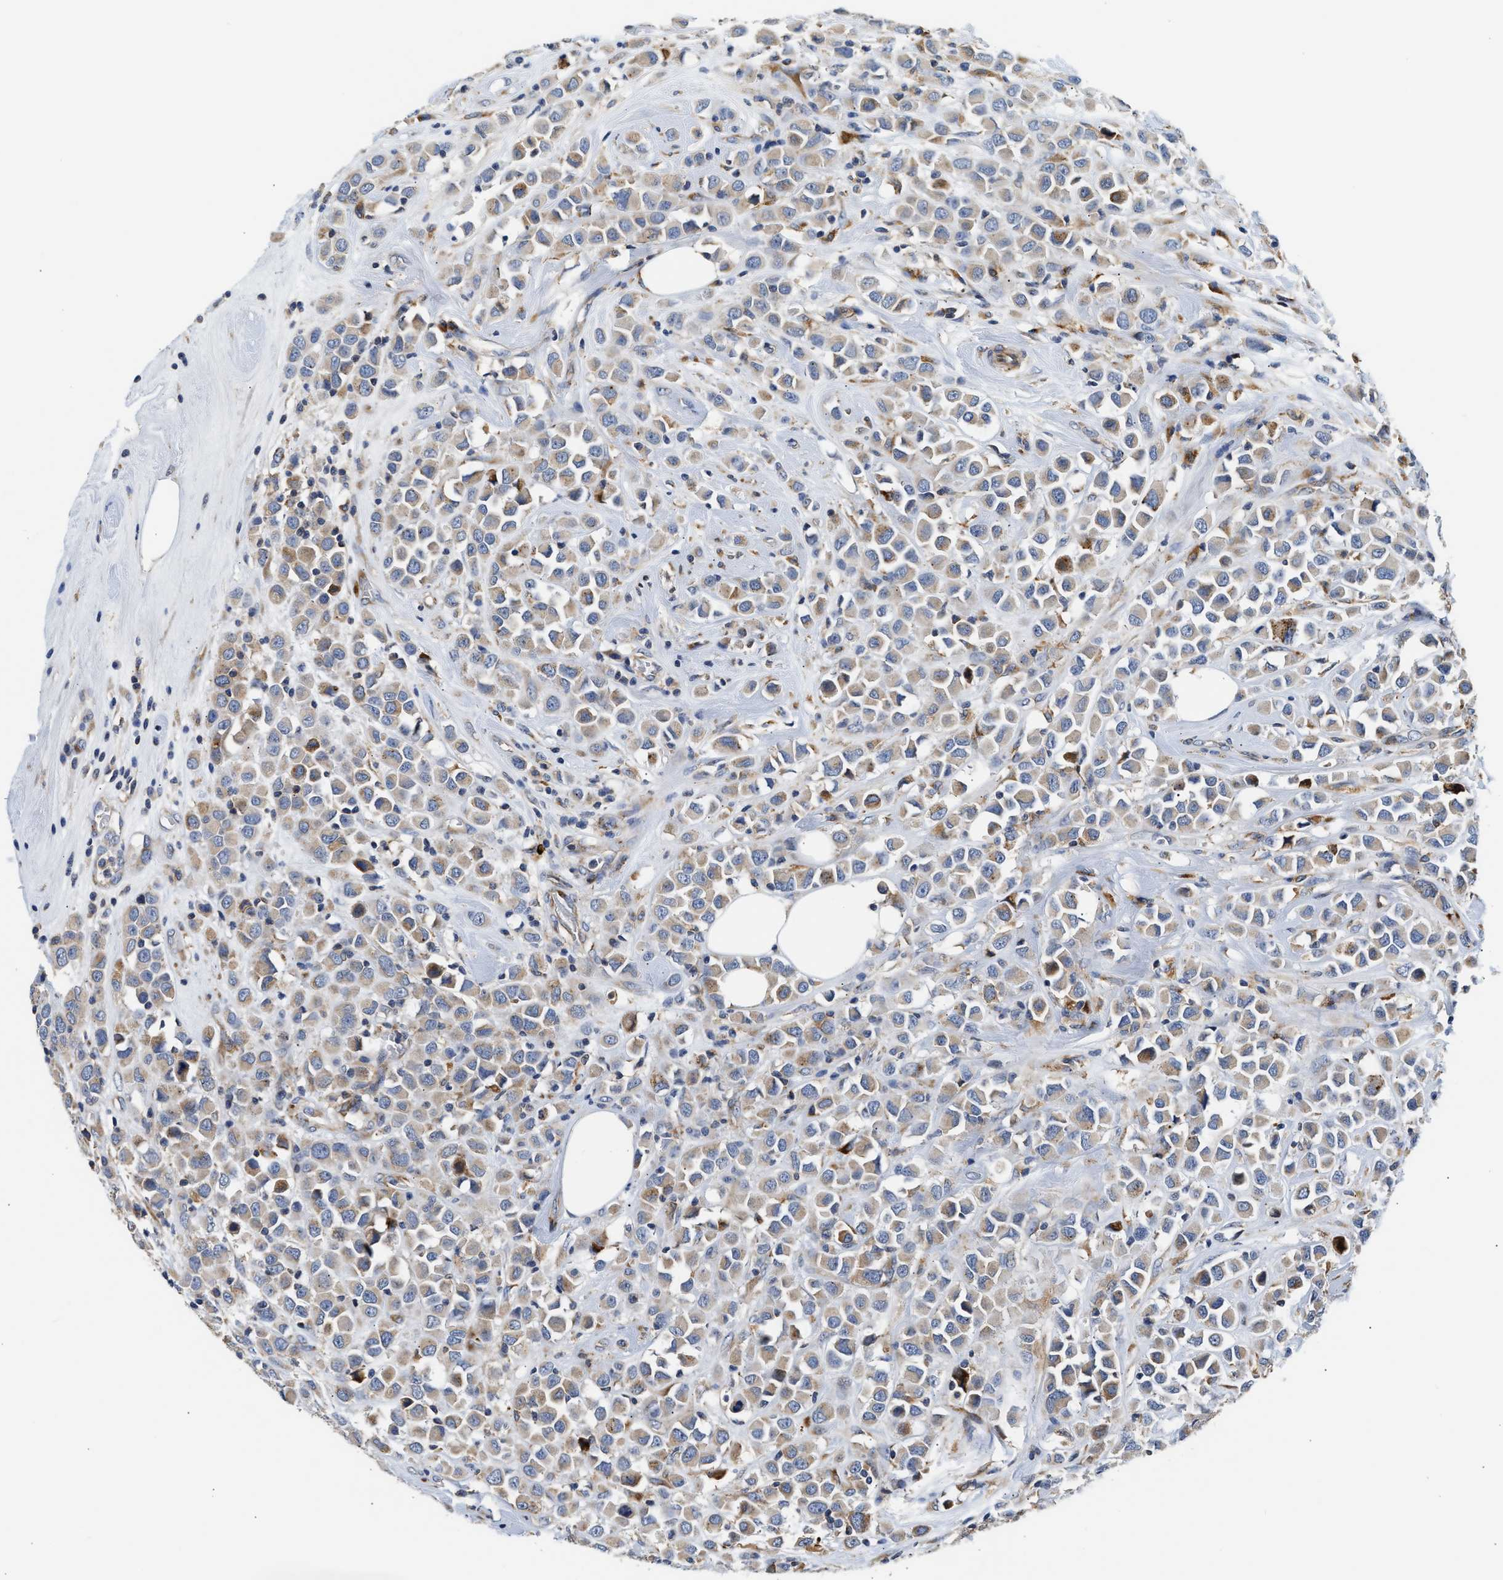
{"staining": {"intensity": "moderate", "quantity": ">75%", "location": "cytoplasmic/membranous"}, "tissue": "breast cancer", "cell_type": "Tumor cells", "image_type": "cancer", "snomed": [{"axis": "morphology", "description": "Duct carcinoma"}, {"axis": "topography", "description": "Breast"}], "caption": "Immunohistochemistry (IHC) of breast cancer demonstrates medium levels of moderate cytoplasmic/membranous staining in approximately >75% of tumor cells. The staining was performed using DAB to visualize the protein expression in brown, while the nuclei were stained in blue with hematoxylin (Magnification: 20x).", "gene": "AMZ1", "patient": {"sex": "female", "age": 61}}